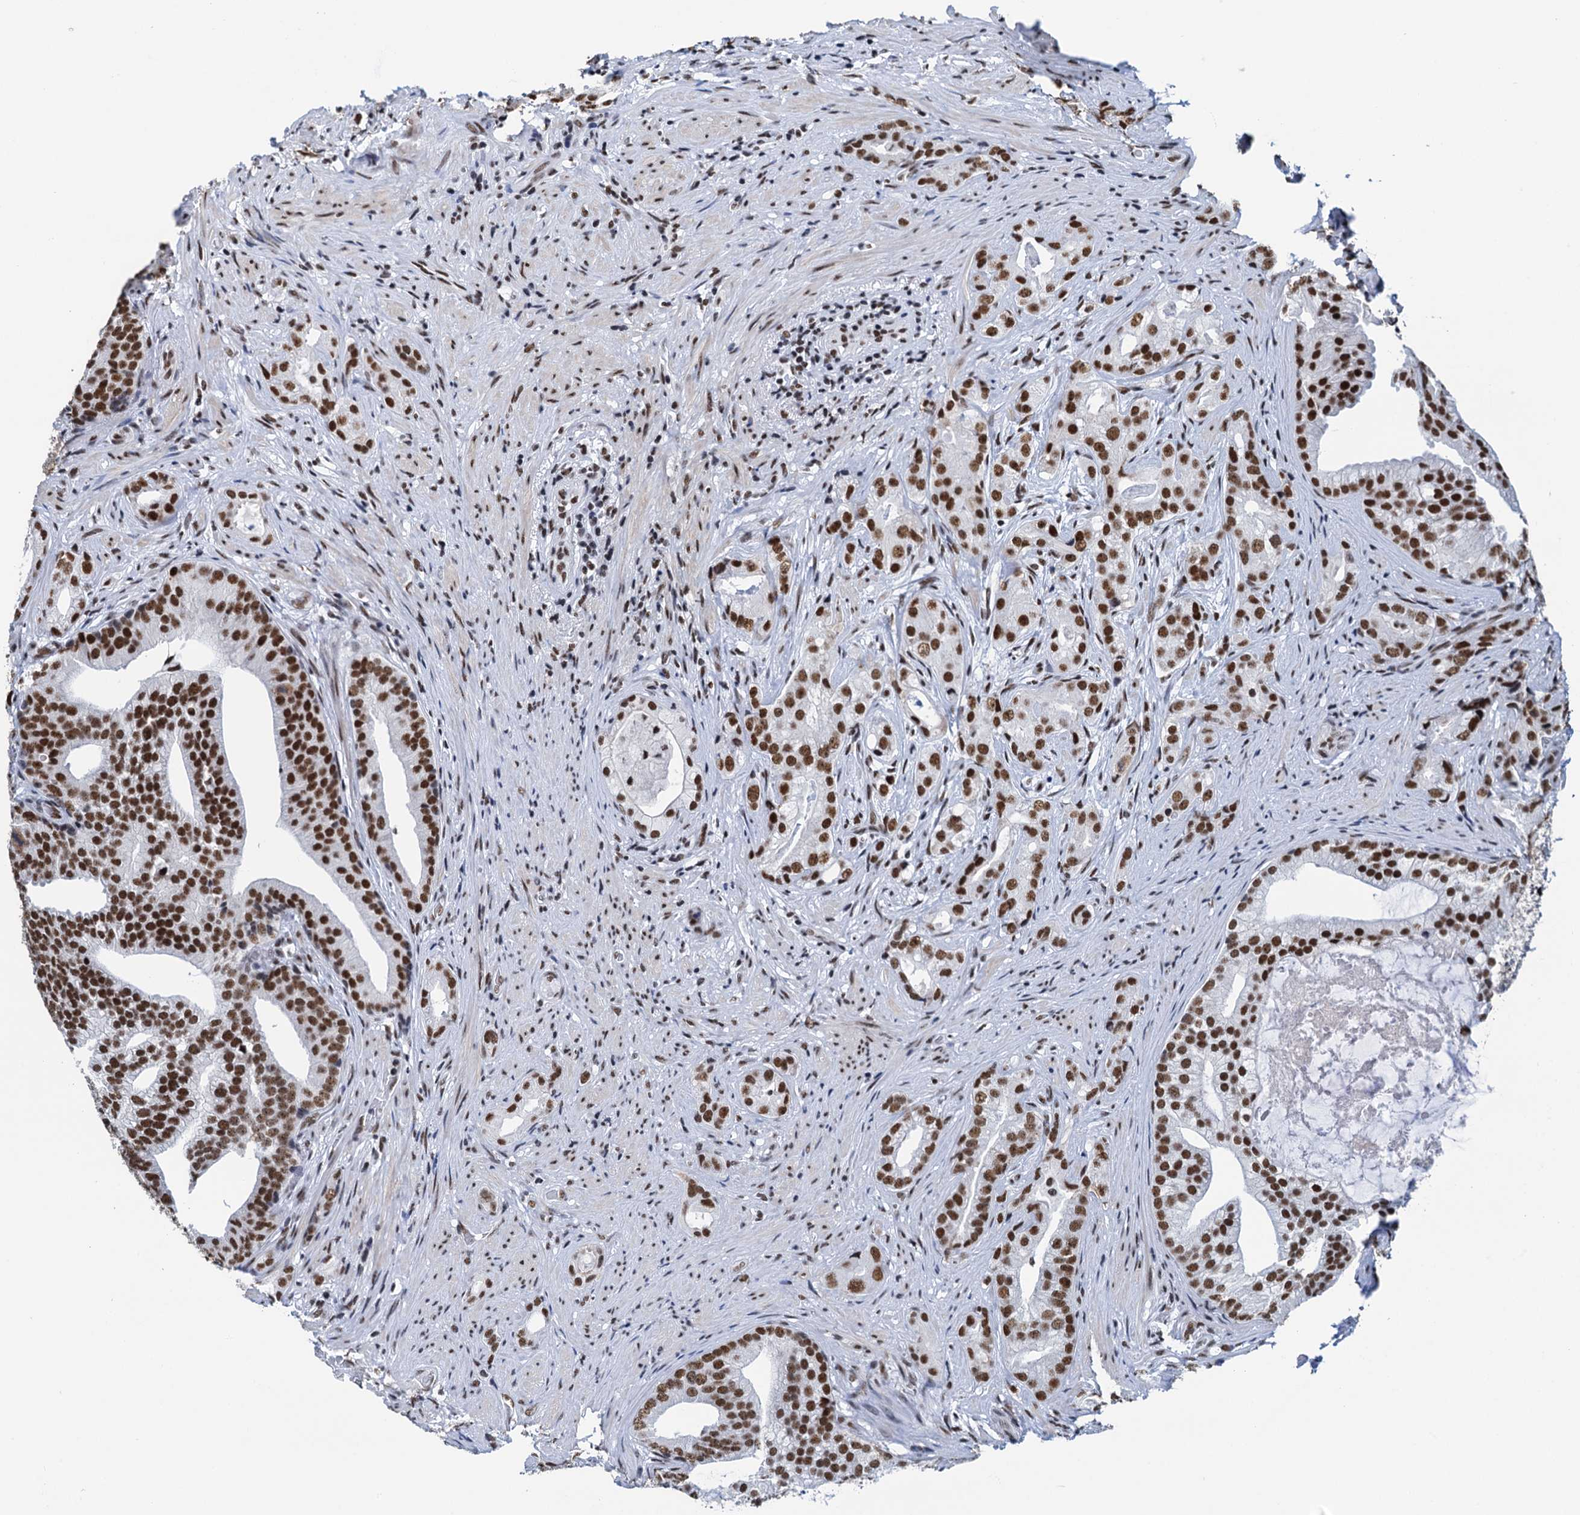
{"staining": {"intensity": "strong", "quantity": ">75%", "location": "nuclear"}, "tissue": "prostate cancer", "cell_type": "Tumor cells", "image_type": "cancer", "snomed": [{"axis": "morphology", "description": "Adenocarcinoma, Low grade"}, {"axis": "topography", "description": "Prostate"}], "caption": "IHC image of neoplastic tissue: prostate cancer stained using immunohistochemistry reveals high levels of strong protein expression localized specifically in the nuclear of tumor cells, appearing as a nuclear brown color.", "gene": "SLTM", "patient": {"sex": "male", "age": 71}}